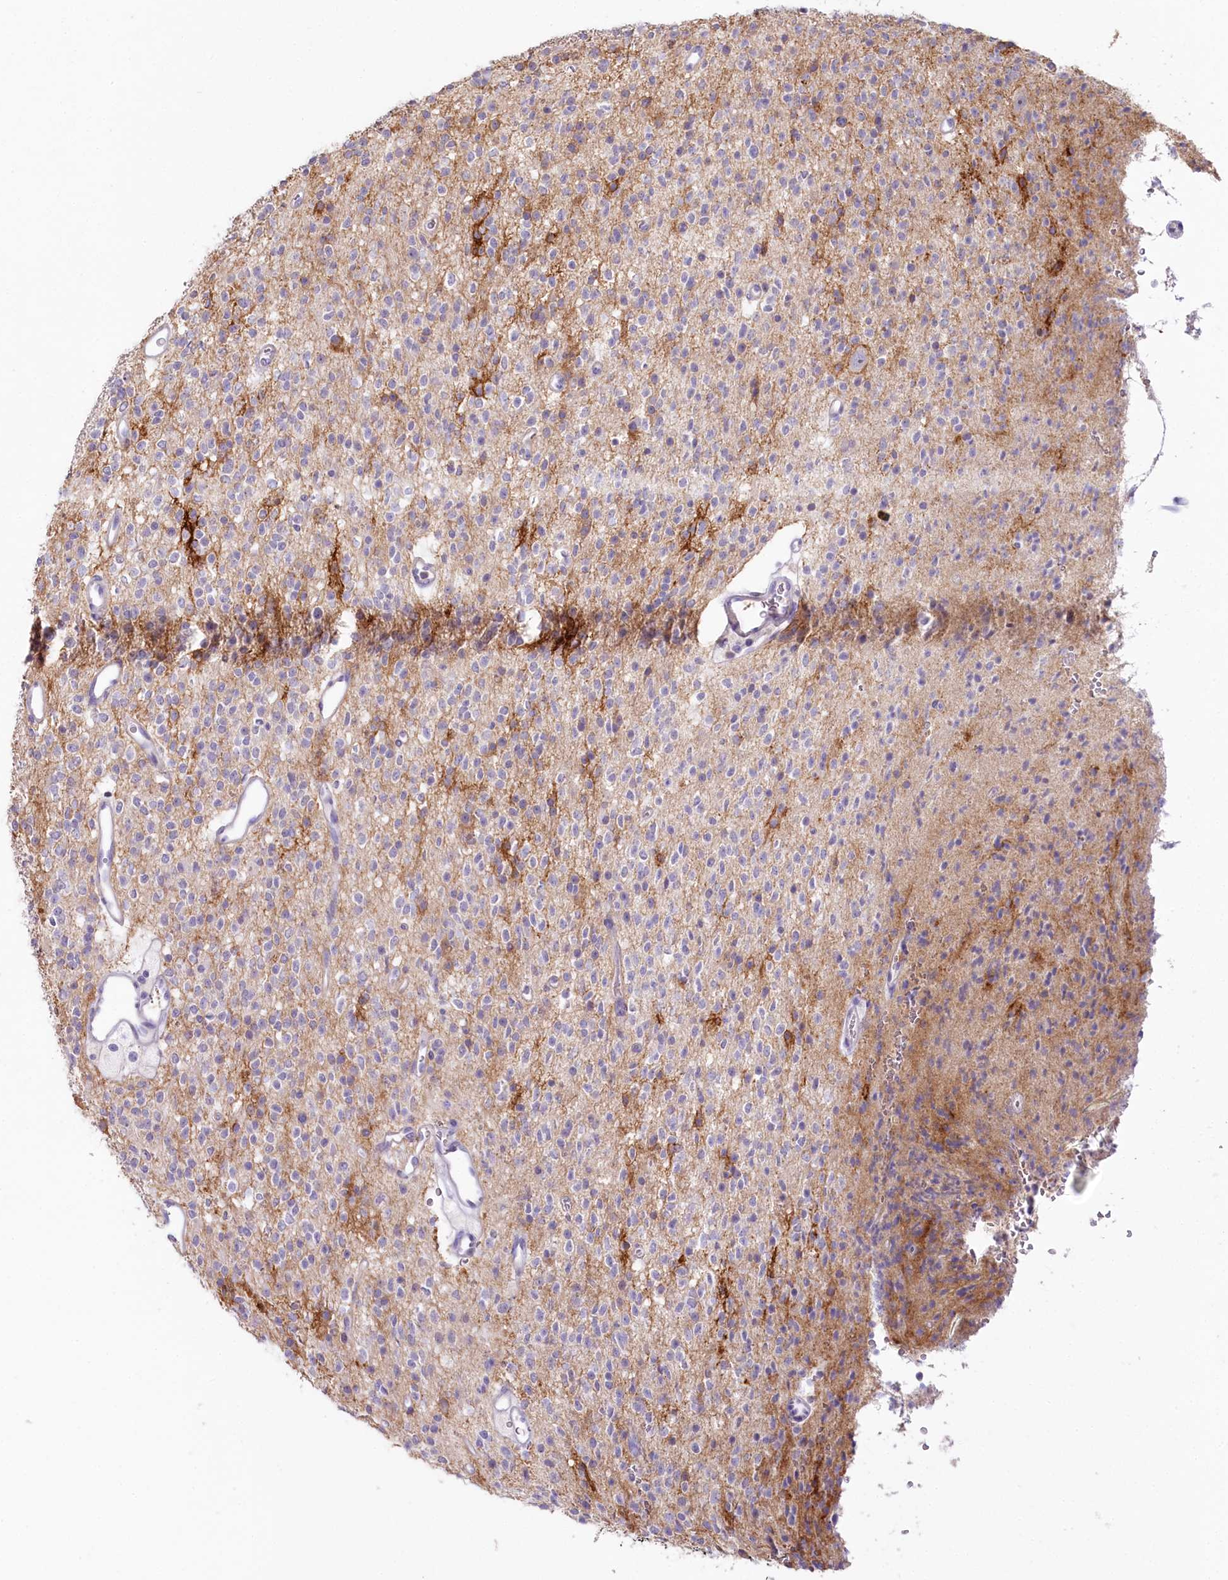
{"staining": {"intensity": "negative", "quantity": "none", "location": "none"}, "tissue": "glioma", "cell_type": "Tumor cells", "image_type": "cancer", "snomed": [{"axis": "morphology", "description": "Glioma, malignant, High grade"}, {"axis": "topography", "description": "Brain"}], "caption": "The immunohistochemistry micrograph has no significant expression in tumor cells of high-grade glioma (malignant) tissue.", "gene": "SLC6A11", "patient": {"sex": "male", "age": 34}}